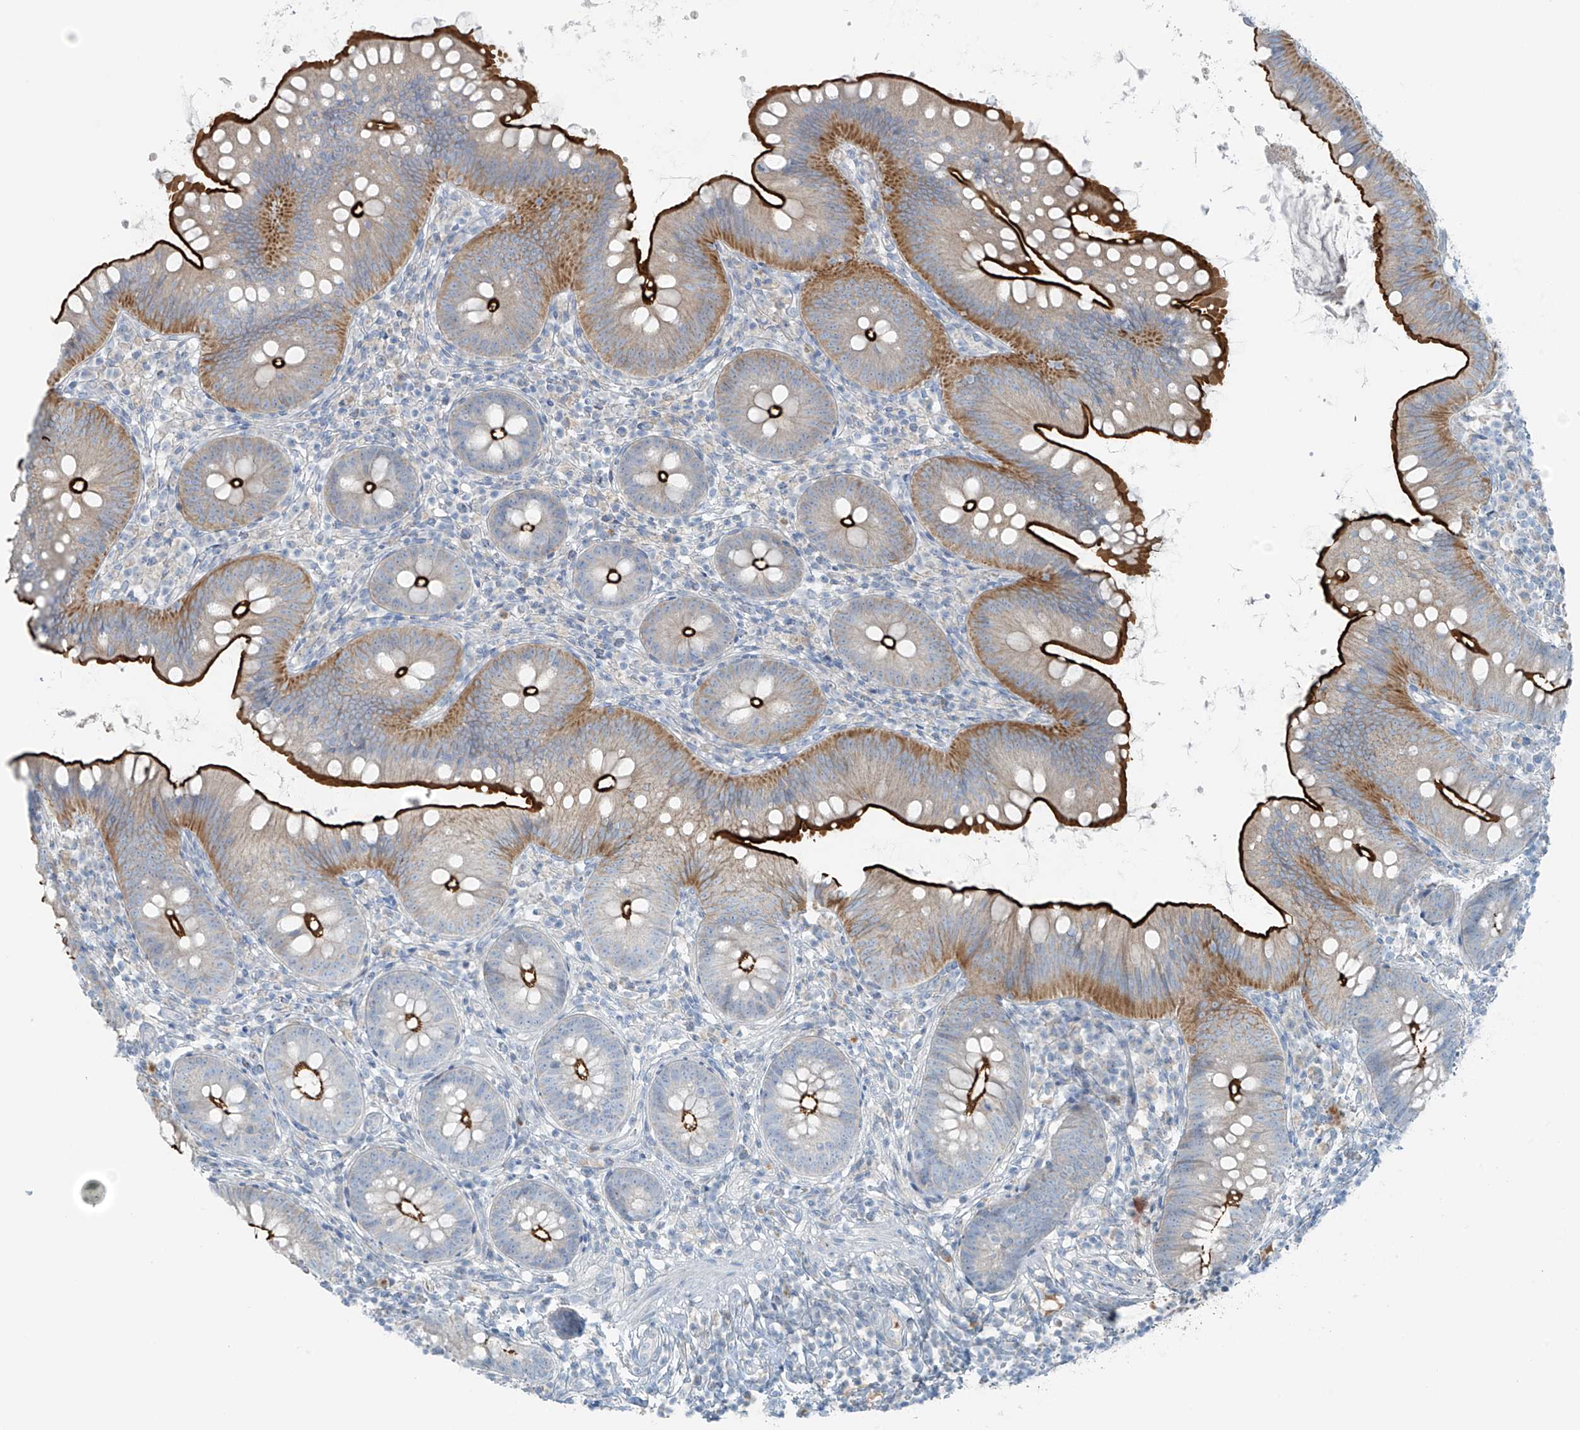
{"staining": {"intensity": "strong", "quantity": ">75%", "location": "cytoplasmic/membranous"}, "tissue": "appendix", "cell_type": "Glandular cells", "image_type": "normal", "snomed": [{"axis": "morphology", "description": "Normal tissue, NOS"}, {"axis": "topography", "description": "Appendix"}], "caption": "The micrograph displays staining of unremarkable appendix, revealing strong cytoplasmic/membranous protein positivity (brown color) within glandular cells.", "gene": "FAM131C", "patient": {"sex": "female", "age": 62}}